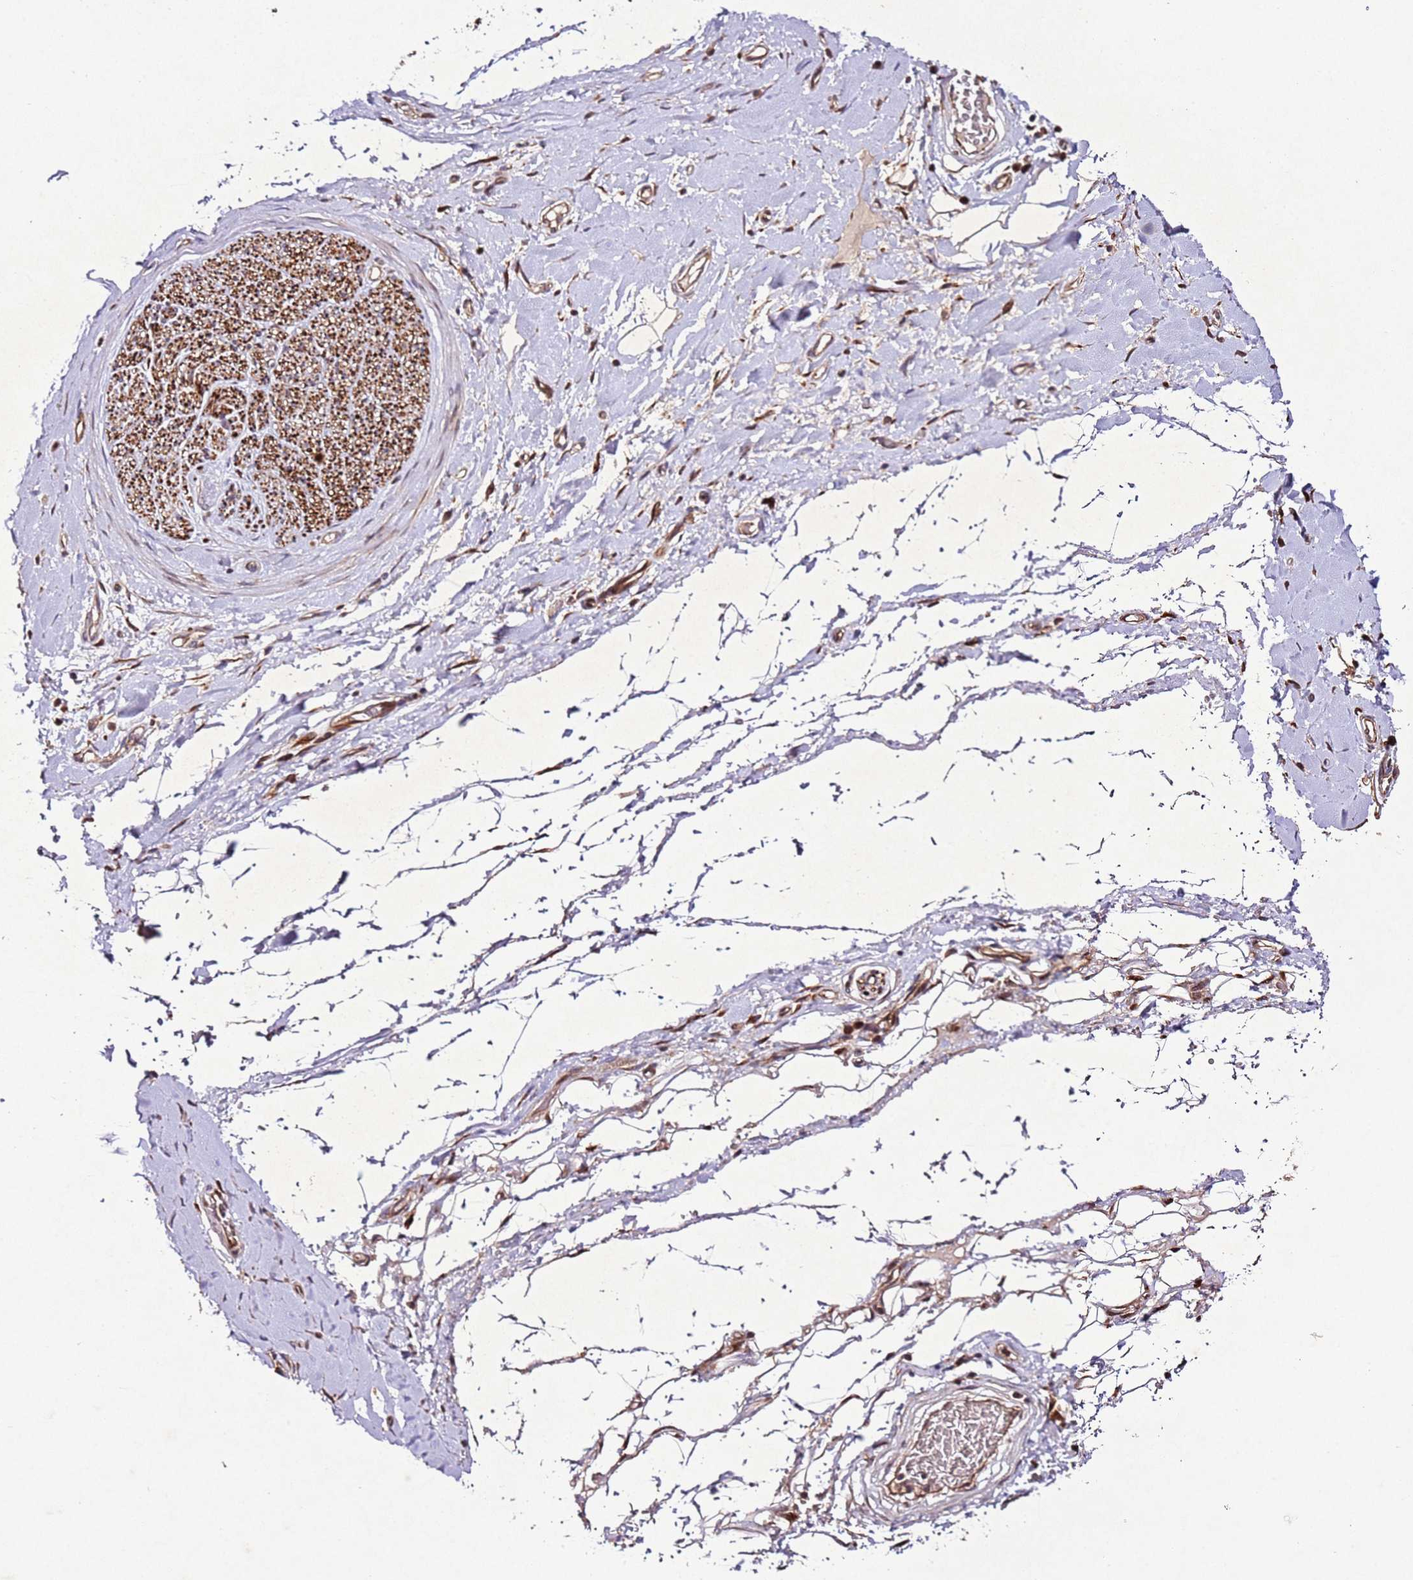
{"staining": {"intensity": "moderate", "quantity": ">75%", "location": "nuclear"}, "tissue": "adipose tissue", "cell_type": "Adipocytes", "image_type": "normal", "snomed": [{"axis": "morphology", "description": "Normal tissue, NOS"}, {"axis": "morphology", "description": "Adenocarcinoma, NOS"}, {"axis": "topography", "description": "Stomach, upper"}, {"axis": "topography", "description": "Peripheral nerve tissue"}], "caption": "Immunohistochemical staining of benign adipose tissue shows moderate nuclear protein staining in about >75% of adipocytes. The protein is stained brown, and the nuclei are stained in blue (DAB IHC with brightfield microscopy, high magnification).", "gene": "PTMA", "patient": {"sex": "male", "age": 62}}